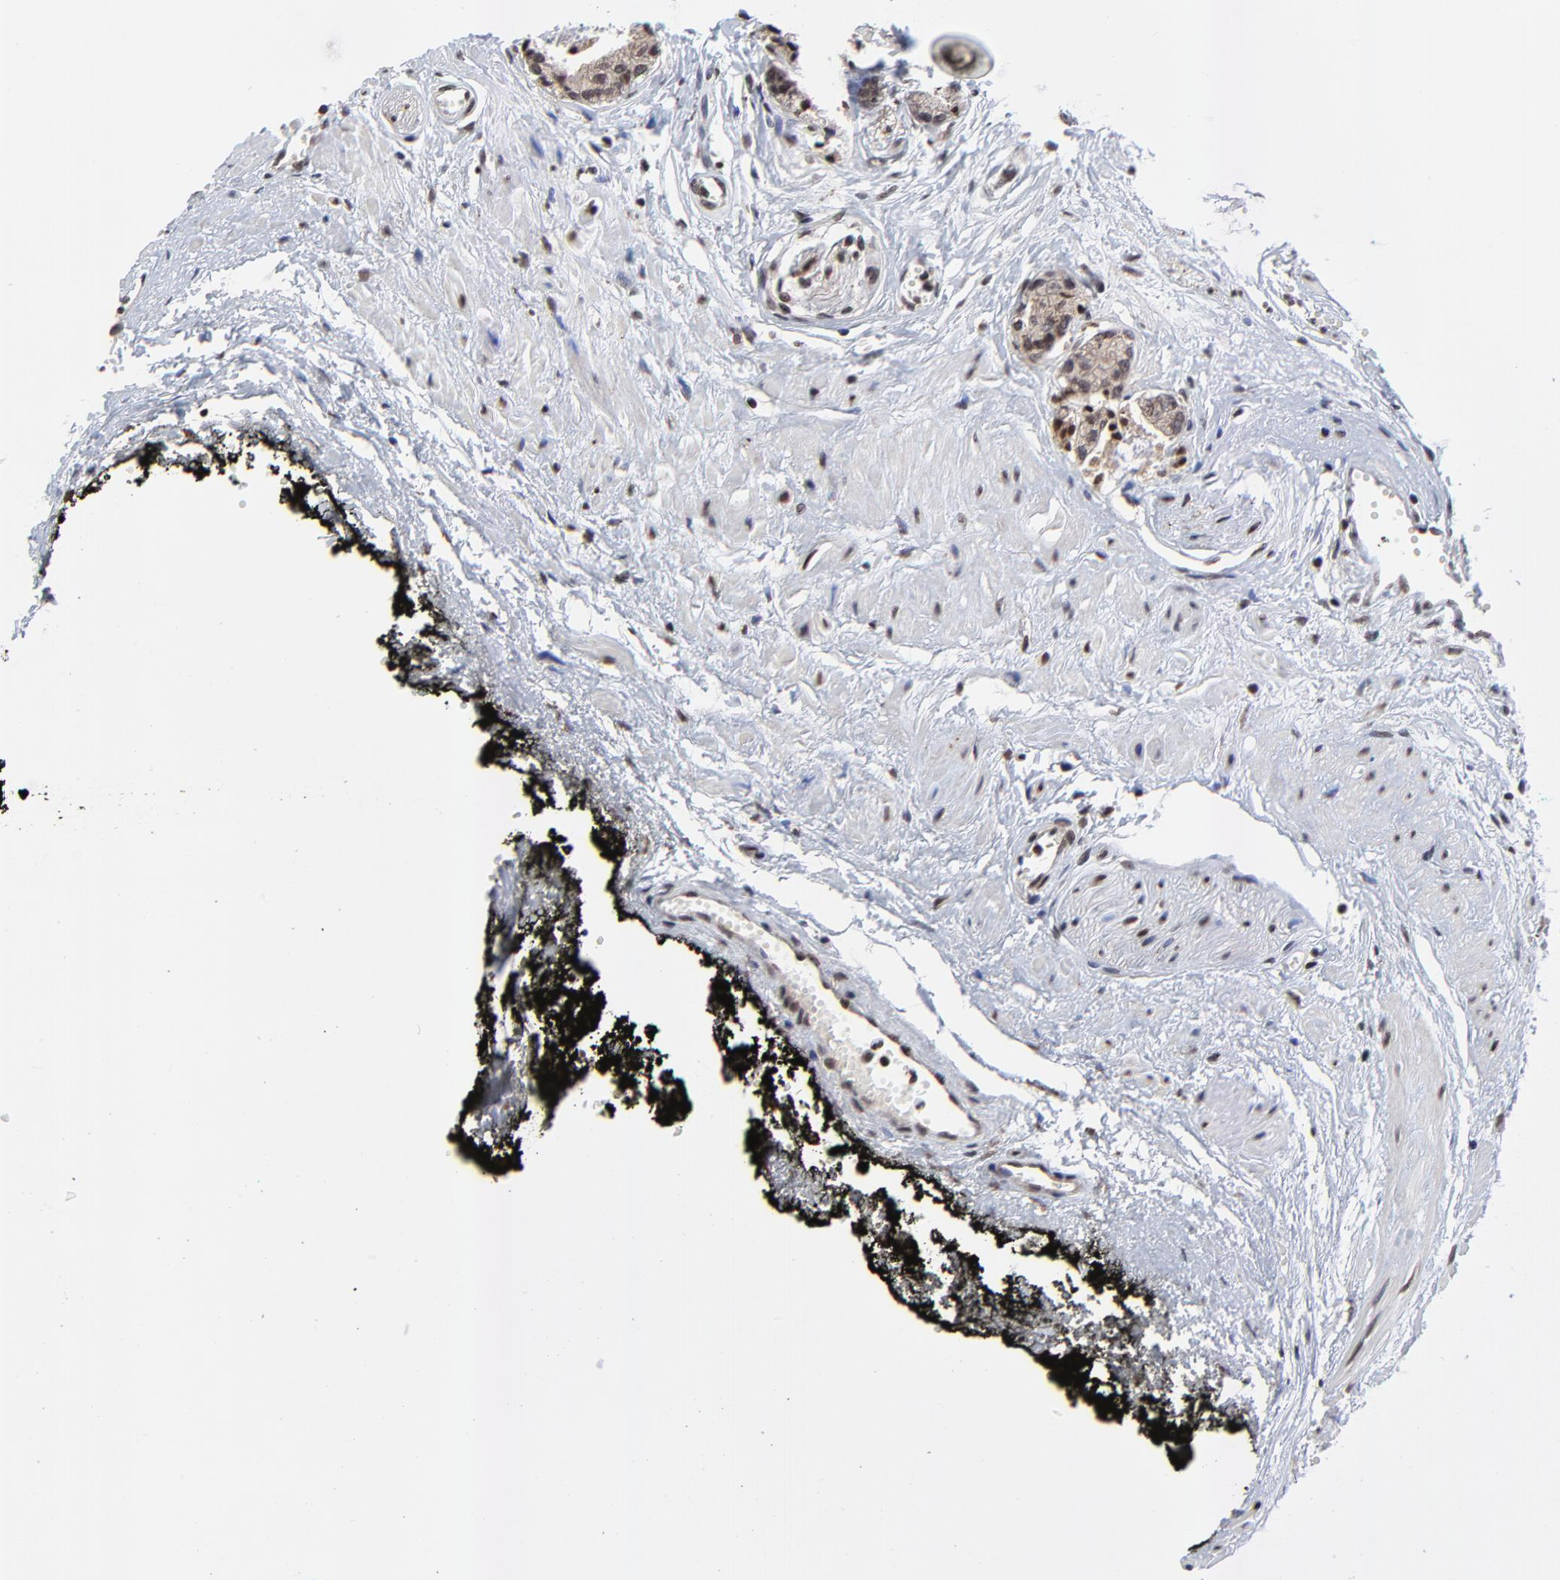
{"staining": {"intensity": "moderate", "quantity": ">75%", "location": "cytoplasmic/membranous,nuclear"}, "tissue": "prostate cancer", "cell_type": "Tumor cells", "image_type": "cancer", "snomed": [{"axis": "morphology", "description": "Adenocarcinoma, High grade"}, {"axis": "topography", "description": "Prostate"}], "caption": "A brown stain labels moderate cytoplasmic/membranous and nuclear expression of a protein in human high-grade adenocarcinoma (prostate) tumor cells. (DAB (3,3'-diaminobenzidine) = brown stain, brightfield microscopy at high magnification).", "gene": "ZNF777", "patient": {"sex": "male", "age": 56}}